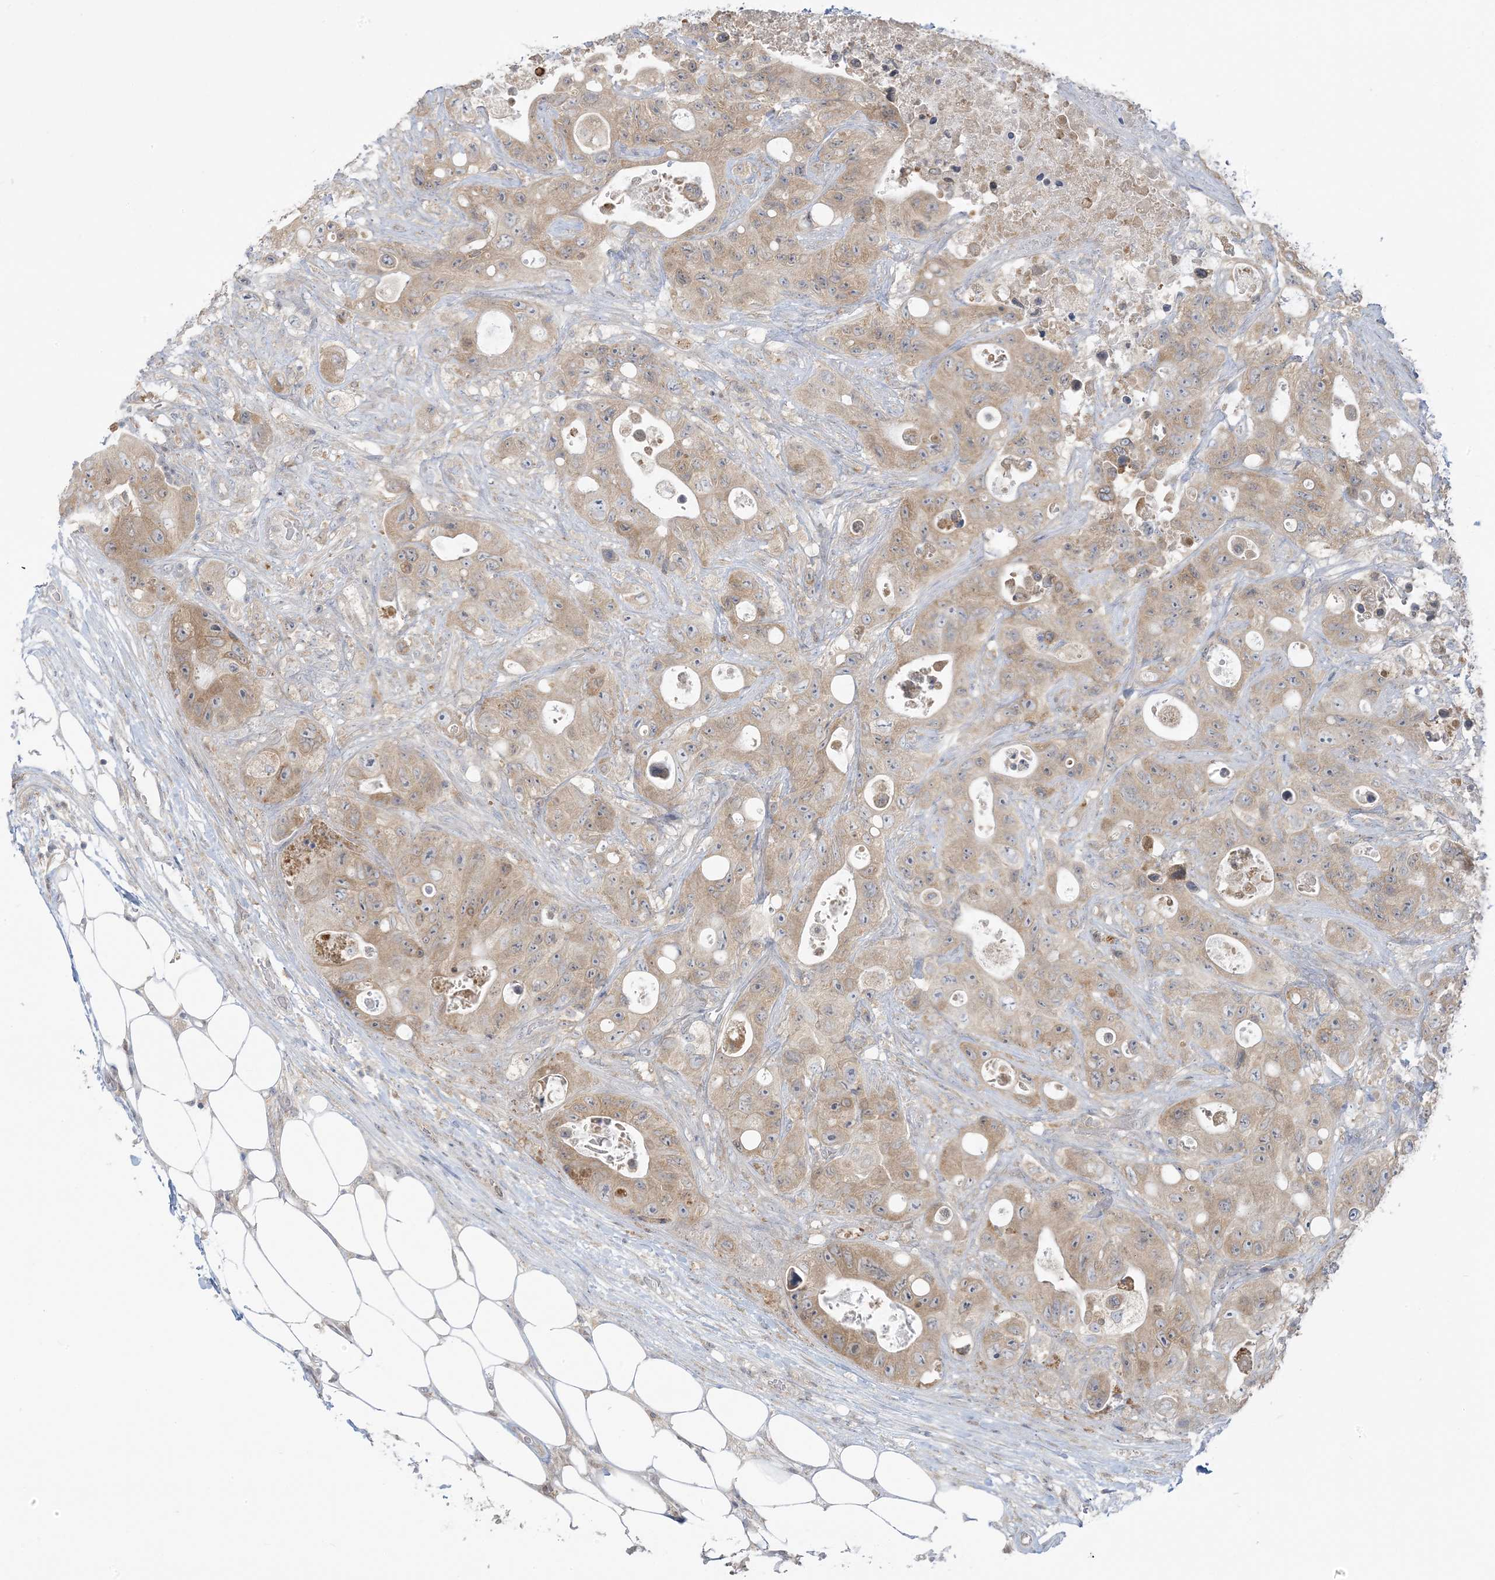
{"staining": {"intensity": "weak", "quantity": ">75%", "location": "cytoplasmic/membranous"}, "tissue": "colorectal cancer", "cell_type": "Tumor cells", "image_type": "cancer", "snomed": [{"axis": "morphology", "description": "Adenocarcinoma, NOS"}, {"axis": "topography", "description": "Colon"}], "caption": "The immunohistochemical stain shows weak cytoplasmic/membranous positivity in tumor cells of adenocarcinoma (colorectal) tissue.", "gene": "EEFSEC", "patient": {"sex": "female", "age": 46}}